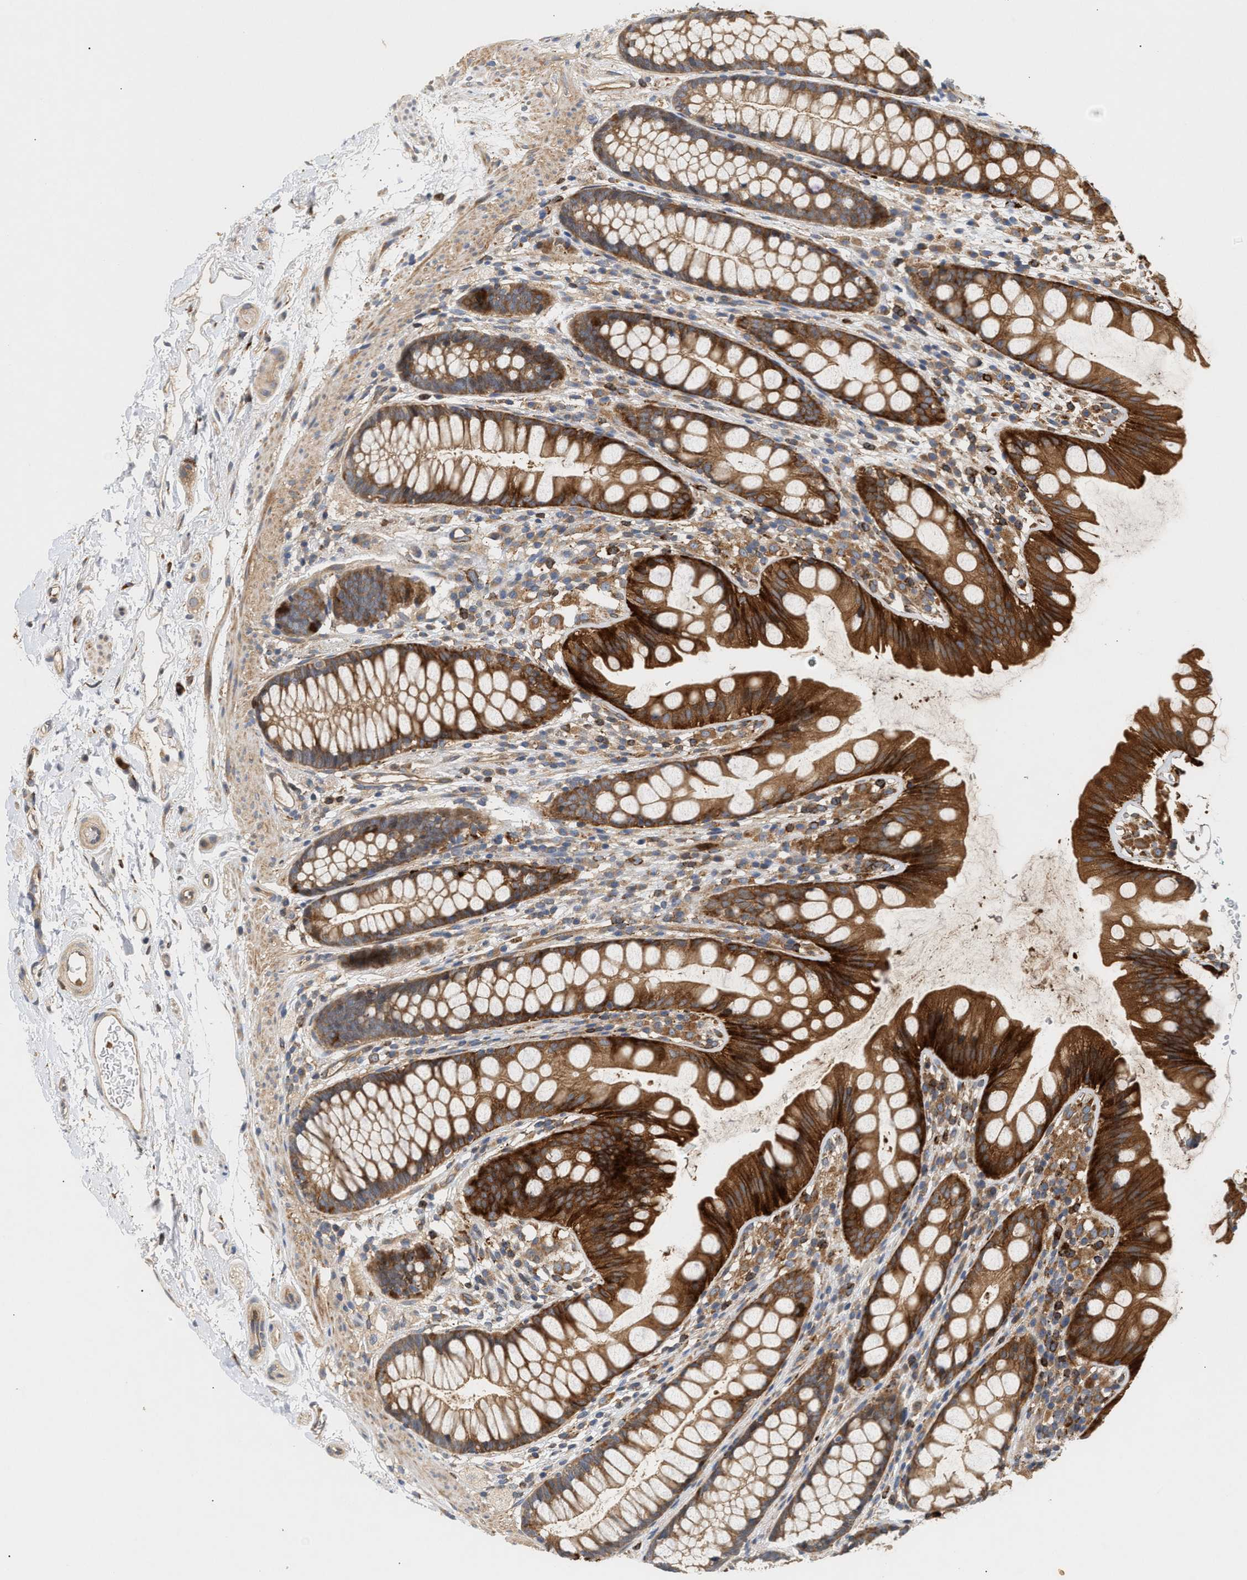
{"staining": {"intensity": "strong", "quantity": ">75%", "location": "cytoplasmic/membranous"}, "tissue": "rectum", "cell_type": "Glandular cells", "image_type": "normal", "snomed": [{"axis": "morphology", "description": "Normal tissue, NOS"}, {"axis": "topography", "description": "Rectum"}], "caption": "Protein analysis of unremarkable rectum demonstrates strong cytoplasmic/membranous expression in approximately >75% of glandular cells. Nuclei are stained in blue.", "gene": "PLCD1", "patient": {"sex": "female", "age": 65}}